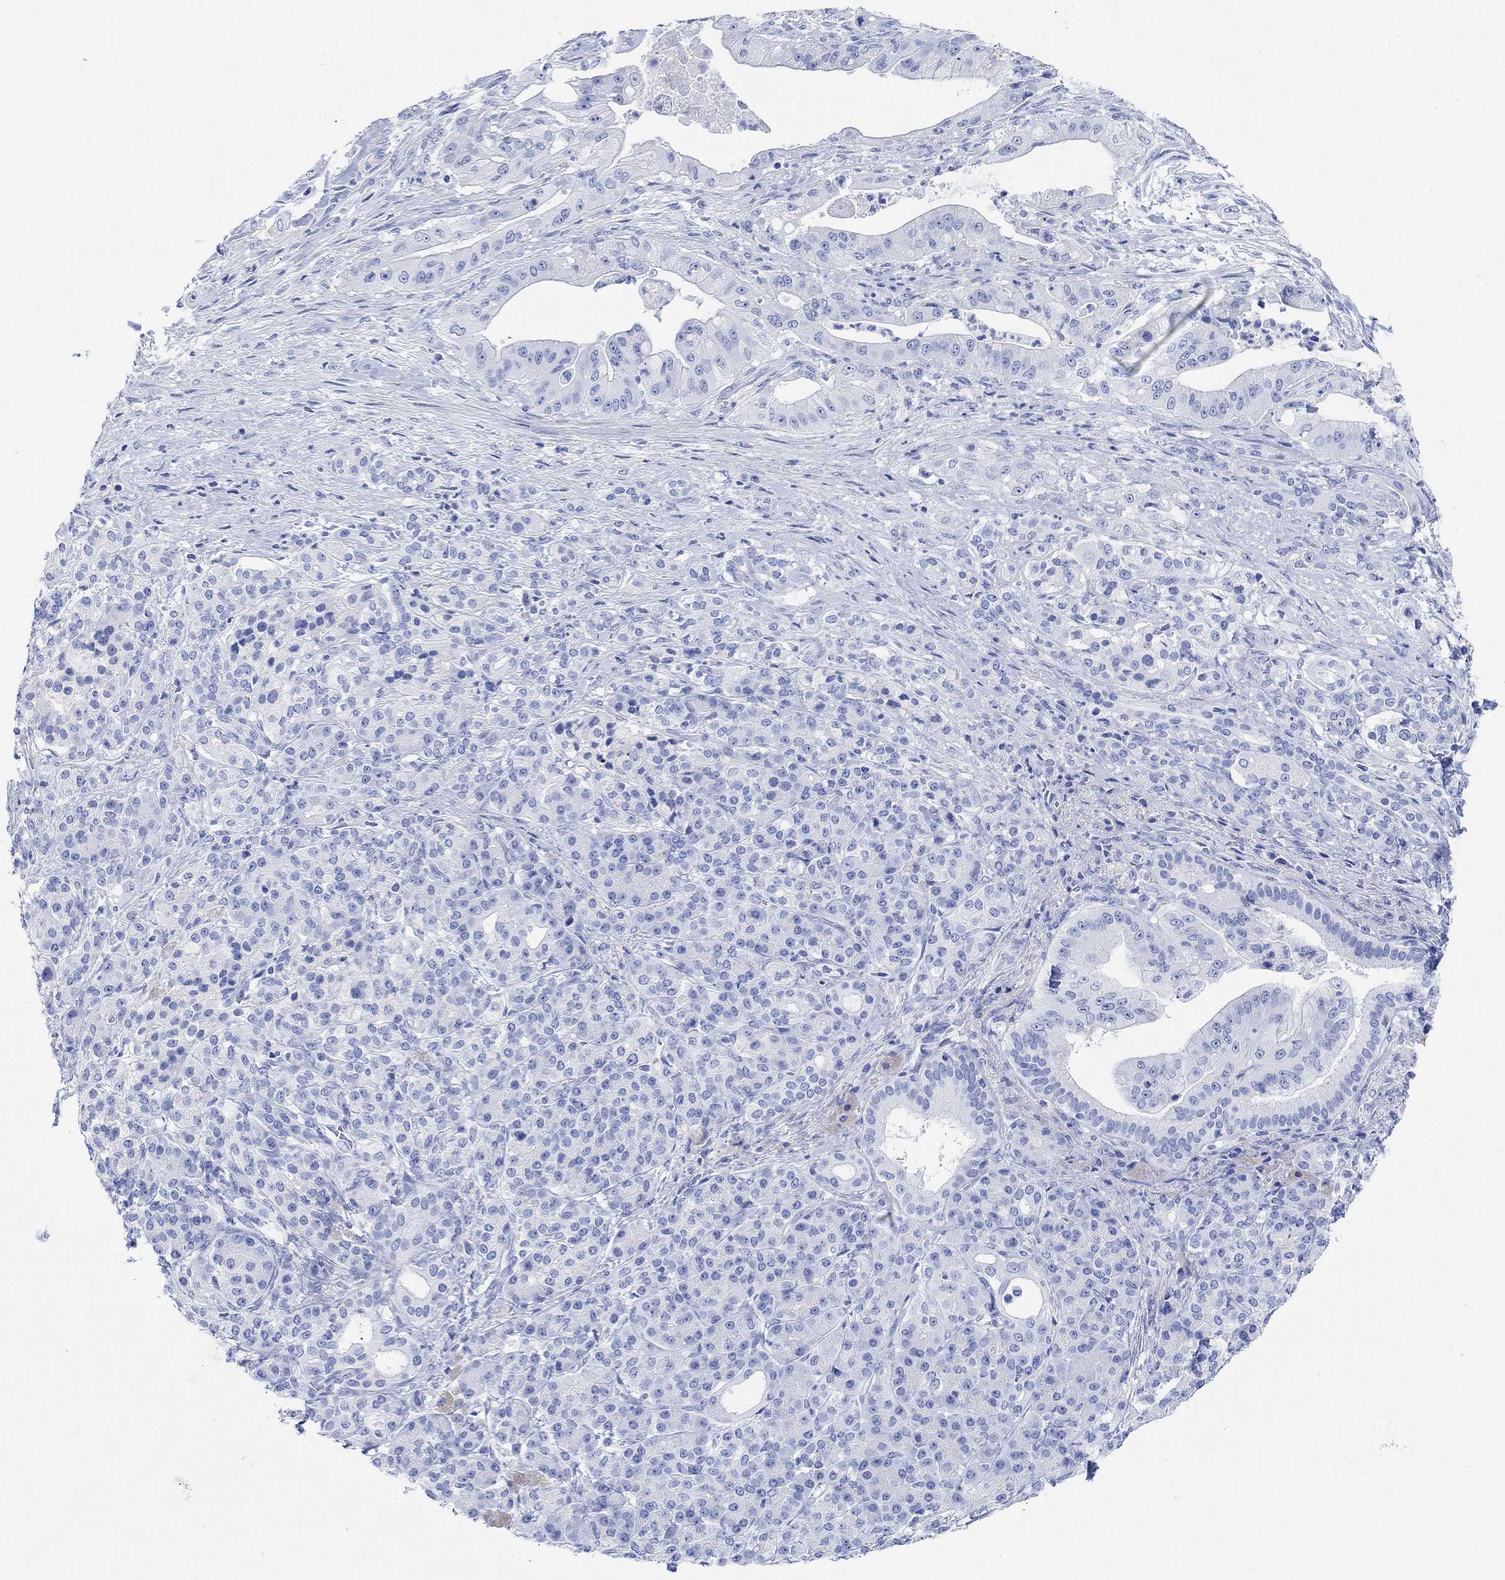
{"staining": {"intensity": "negative", "quantity": "none", "location": "none"}, "tissue": "pancreatic cancer", "cell_type": "Tumor cells", "image_type": "cancer", "snomed": [{"axis": "morphology", "description": "Normal tissue, NOS"}, {"axis": "morphology", "description": "Inflammation, NOS"}, {"axis": "morphology", "description": "Adenocarcinoma, NOS"}, {"axis": "topography", "description": "Pancreas"}], "caption": "DAB immunohistochemical staining of human pancreatic cancer reveals no significant staining in tumor cells.", "gene": "ANKRD33", "patient": {"sex": "male", "age": 57}}